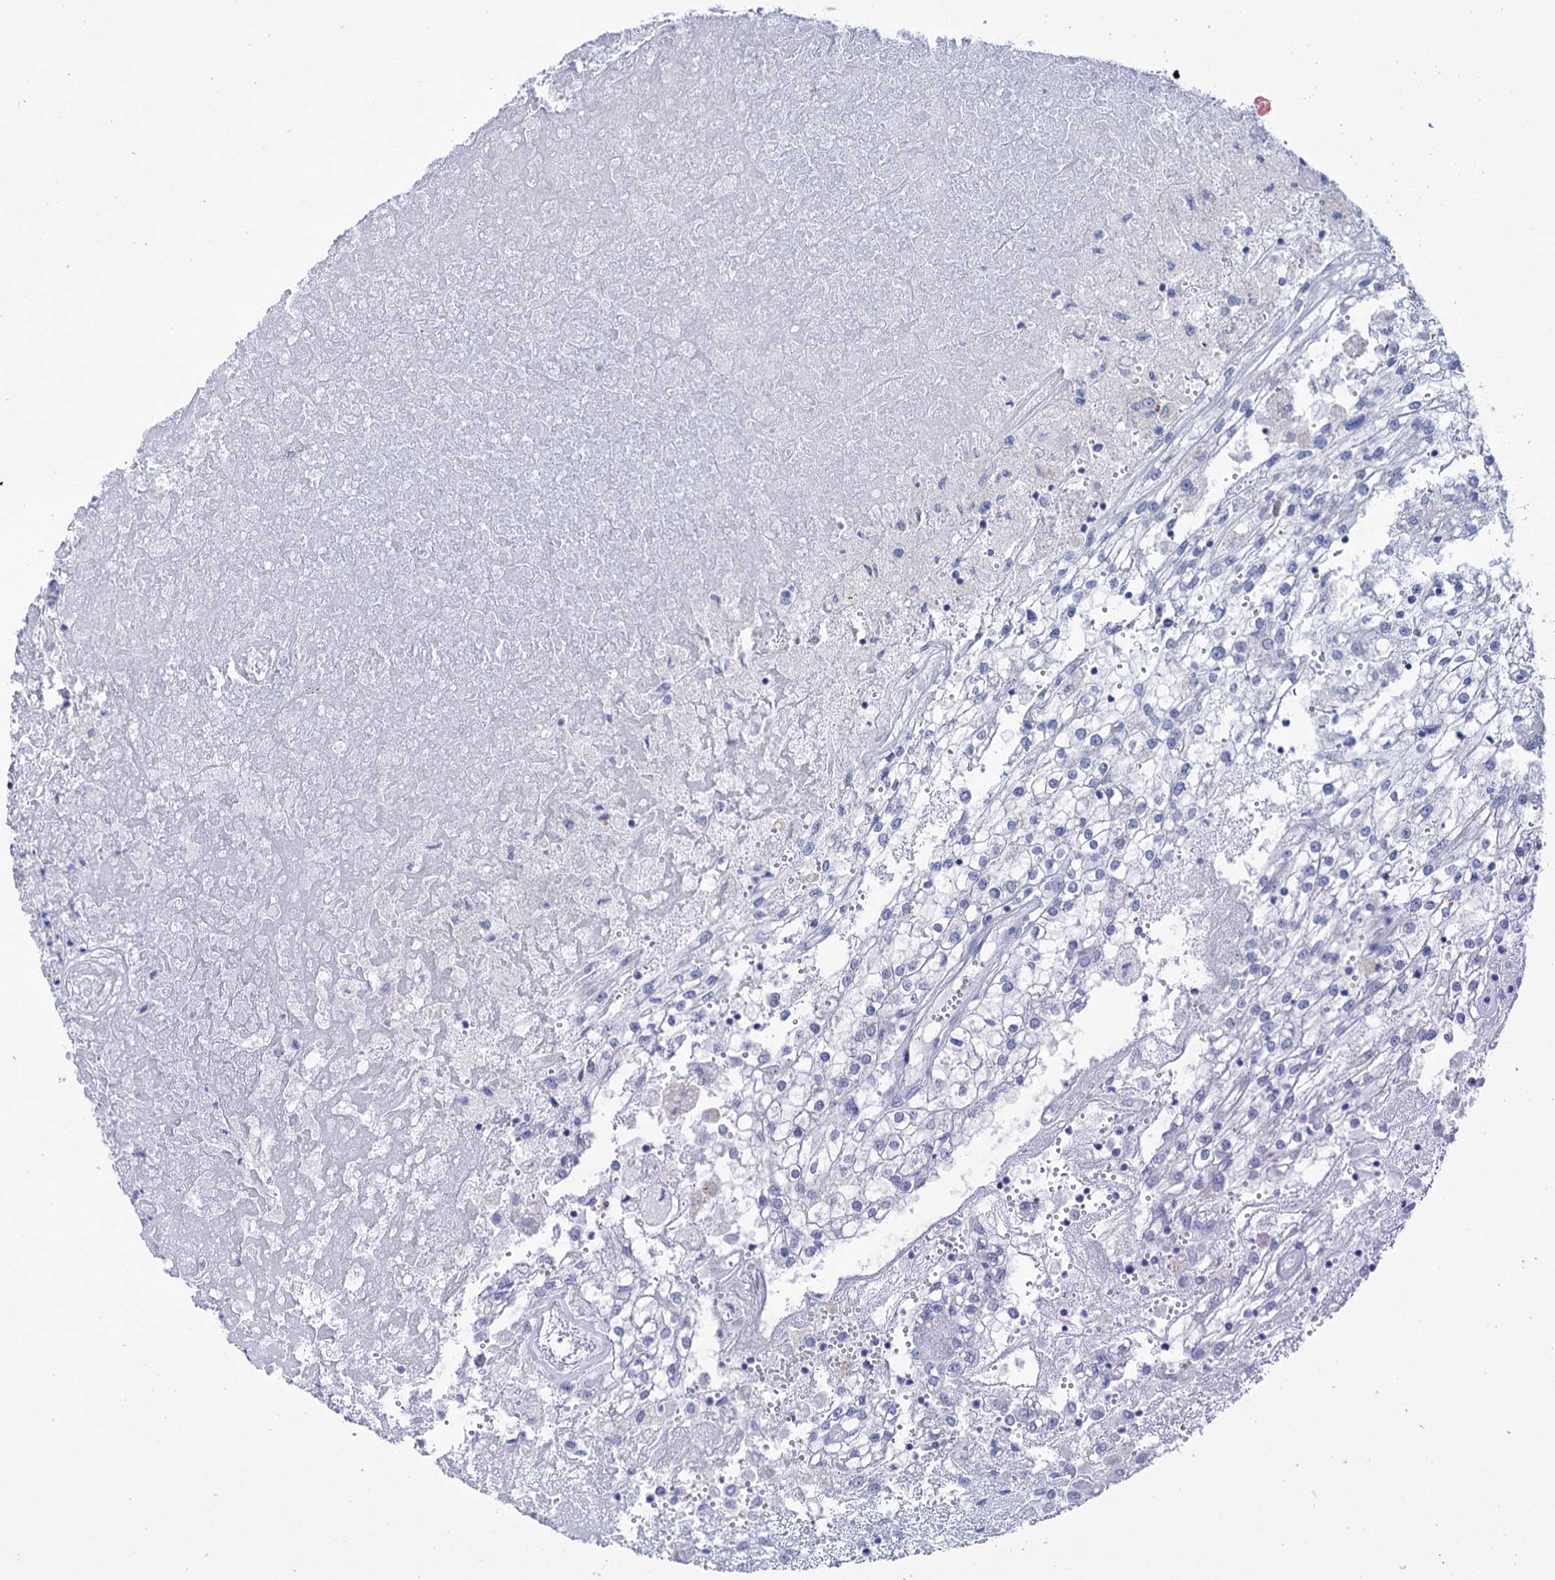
{"staining": {"intensity": "negative", "quantity": "none", "location": "none"}, "tissue": "renal cancer", "cell_type": "Tumor cells", "image_type": "cancer", "snomed": [{"axis": "morphology", "description": "Adenocarcinoma, NOS"}, {"axis": "topography", "description": "Kidney"}], "caption": "An IHC photomicrograph of renal cancer is shown. There is no staining in tumor cells of renal cancer.", "gene": "YARS2", "patient": {"sex": "female", "age": 52}}